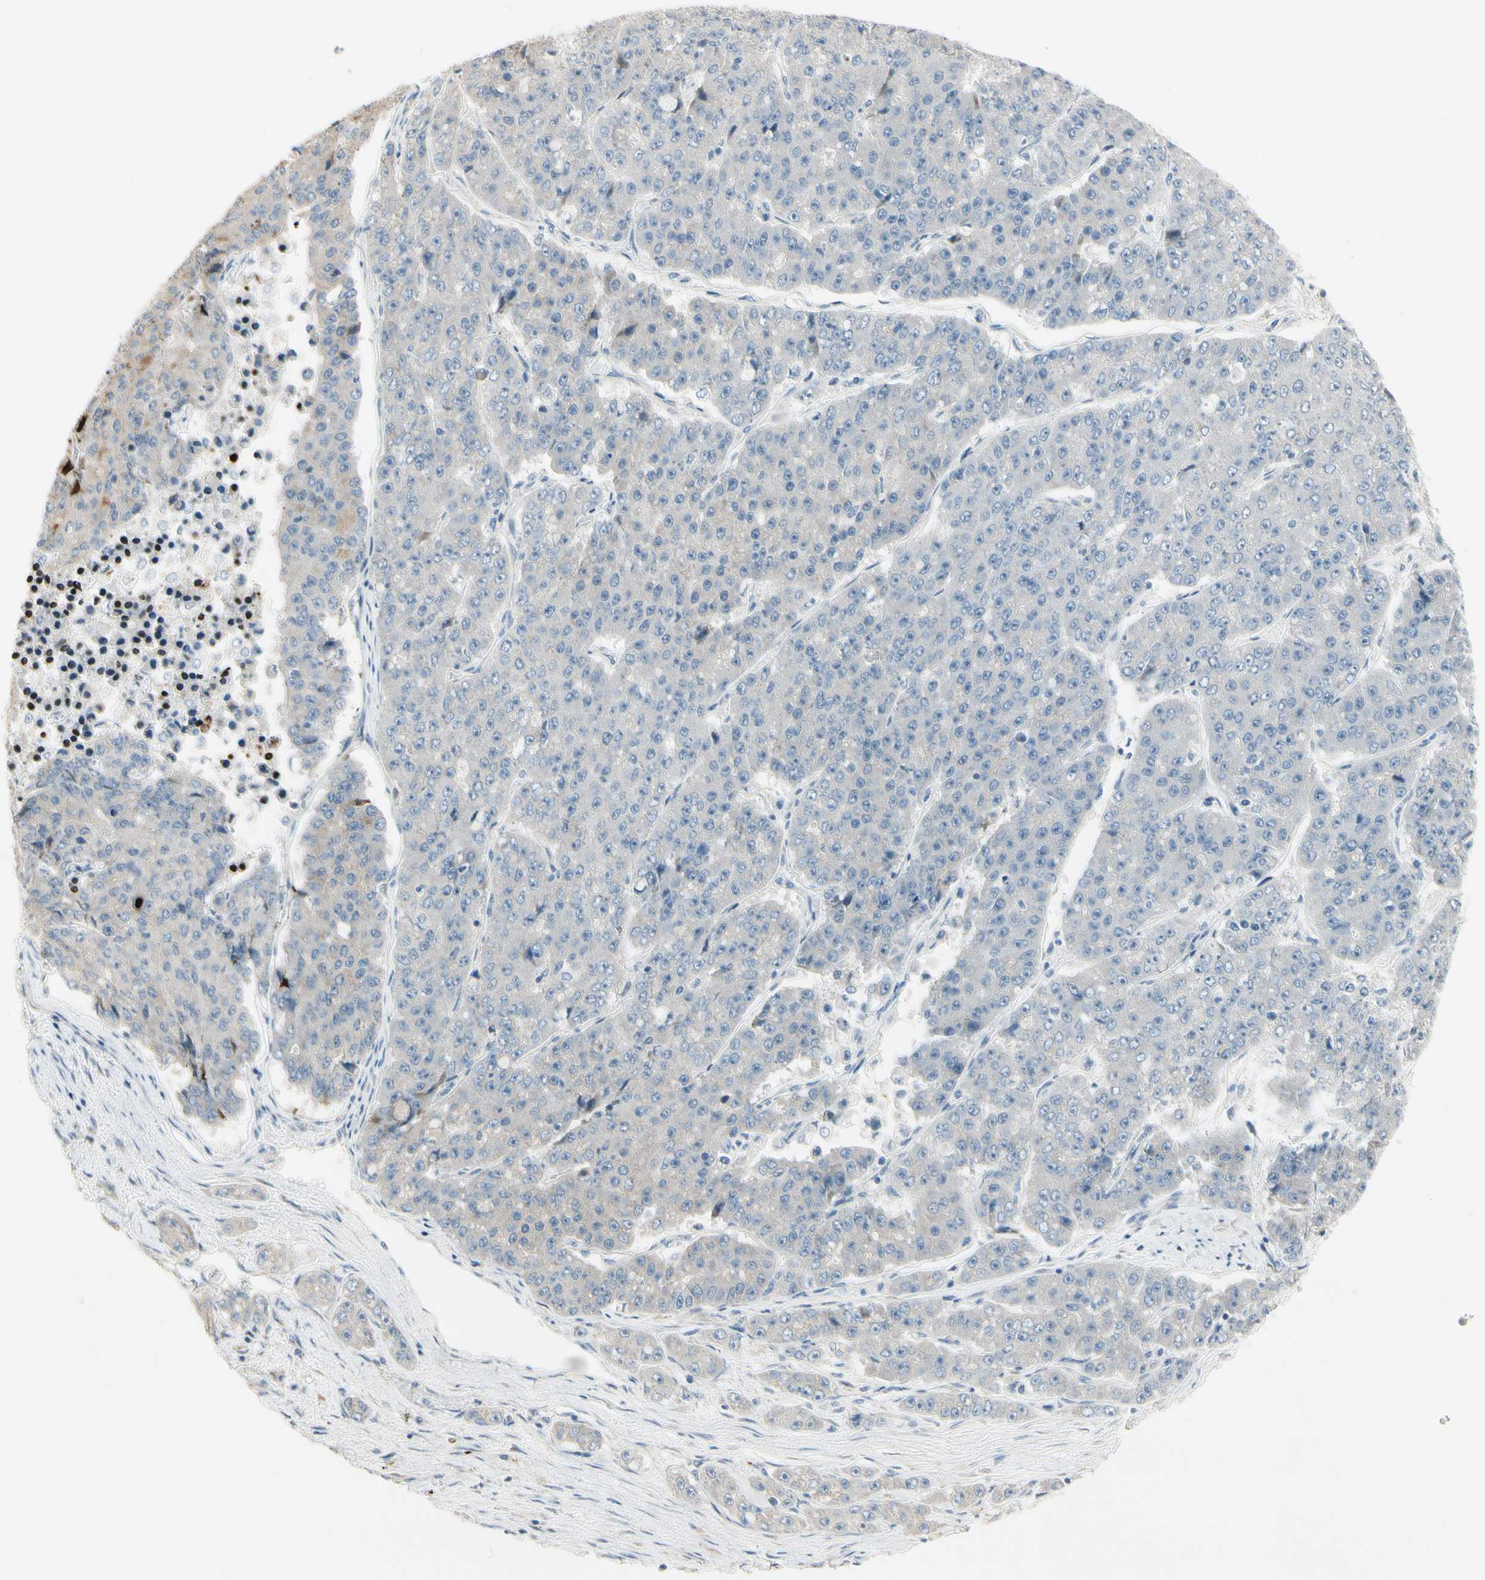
{"staining": {"intensity": "negative", "quantity": "none", "location": "none"}, "tissue": "pancreatic cancer", "cell_type": "Tumor cells", "image_type": "cancer", "snomed": [{"axis": "morphology", "description": "Adenocarcinoma, NOS"}, {"axis": "topography", "description": "Pancreas"}], "caption": "This is an IHC image of human pancreatic cancer (adenocarcinoma). There is no positivity in tumor cells.", "gene": "SPINK4", "patient": {"sex": "male", "age": 50}}